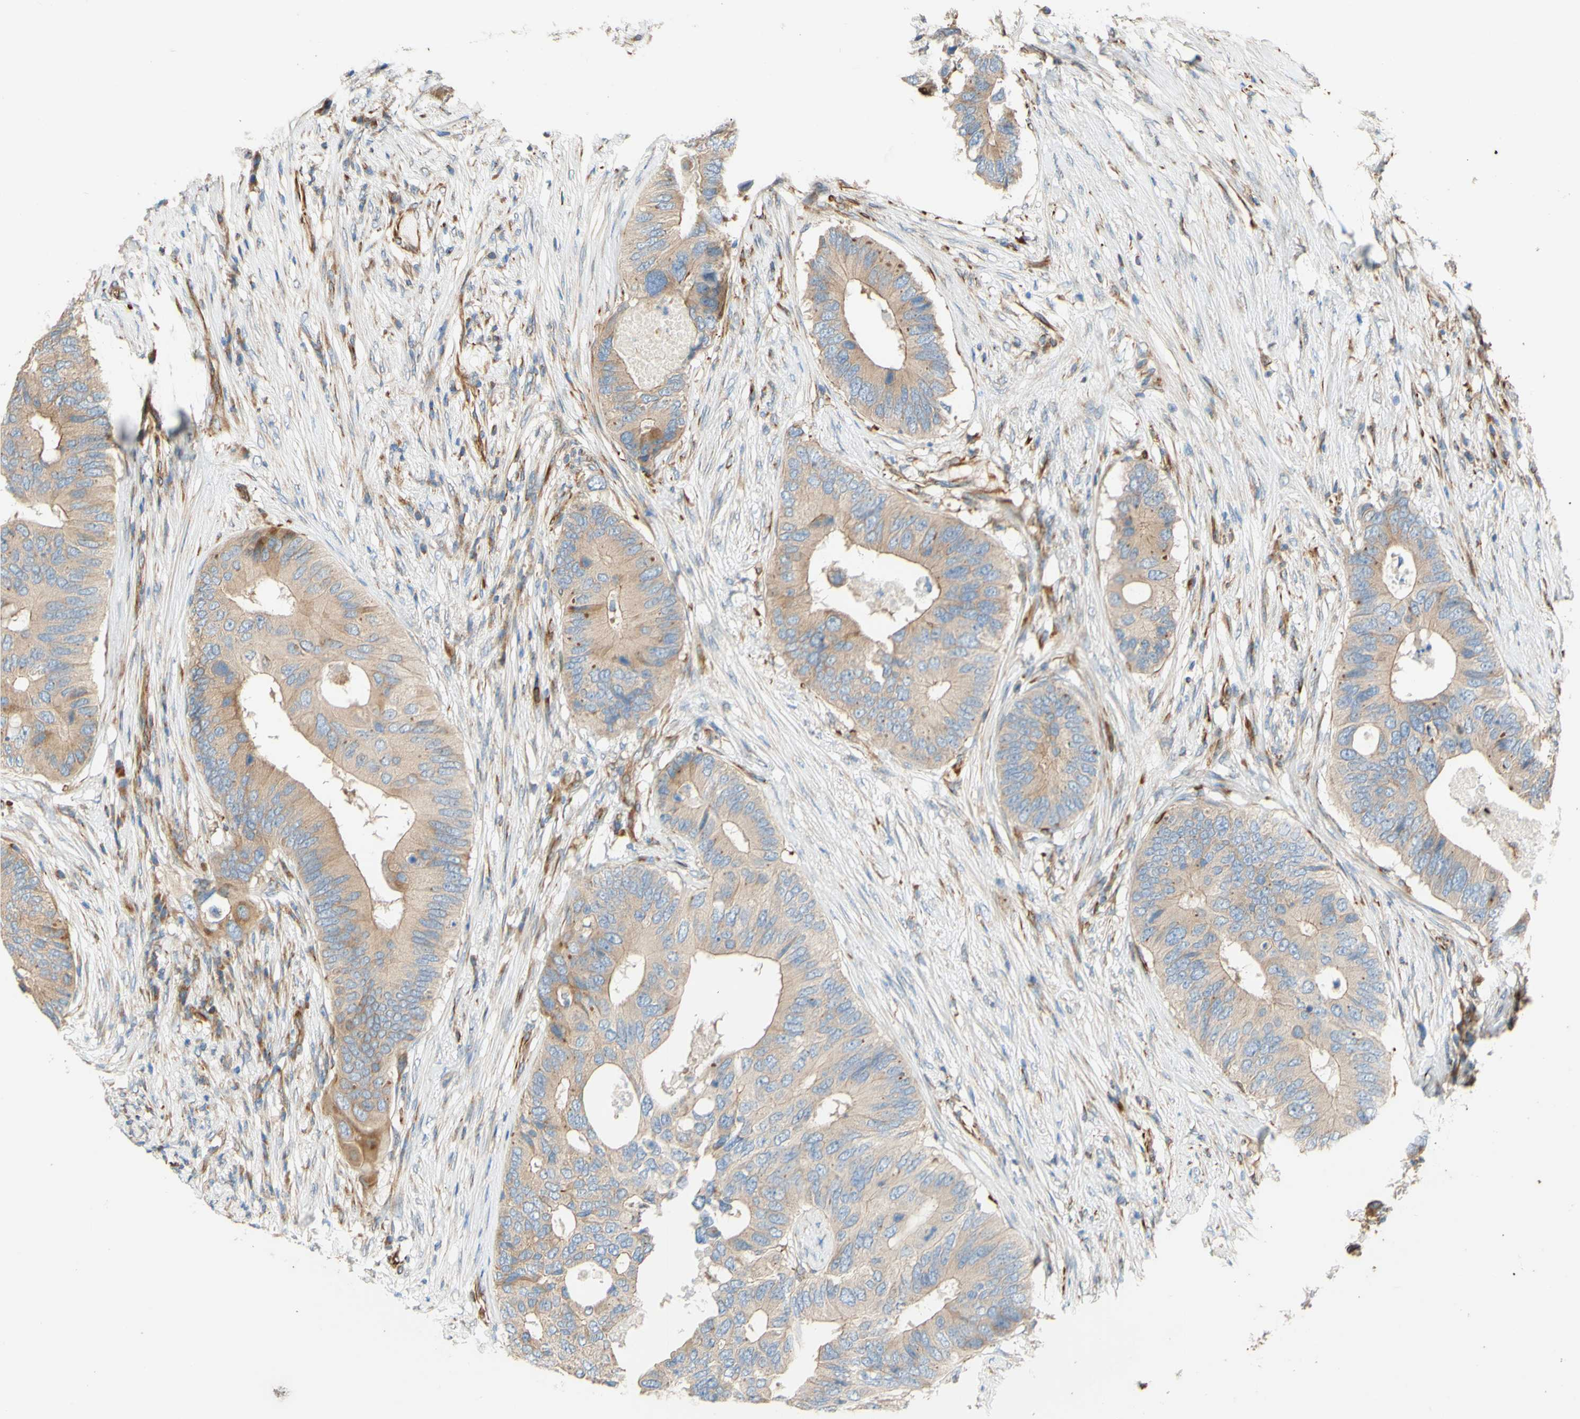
{"staining": {"intensity": "weak", "quantity": ">75%", "location": "cytoplasmic/membranous"}, "tissue": "colorectal cancer", "cell_type": "Tumor cells", "image_type": "cancer", "snomed": [{"axis": "morphology", "description": "Adenocarcinoma, NOS"}, {"axis": "topography", "description": "Colon"}], "caption": "Weak cytoplasmic/membranous positivity for a protein is present in about >75% of tumor cells of adenocarcinoma (colorectal) using immunohistochemistry (IHC).", "gene": "C1orf43", "patient": {"sex": "male", "age": 71}}